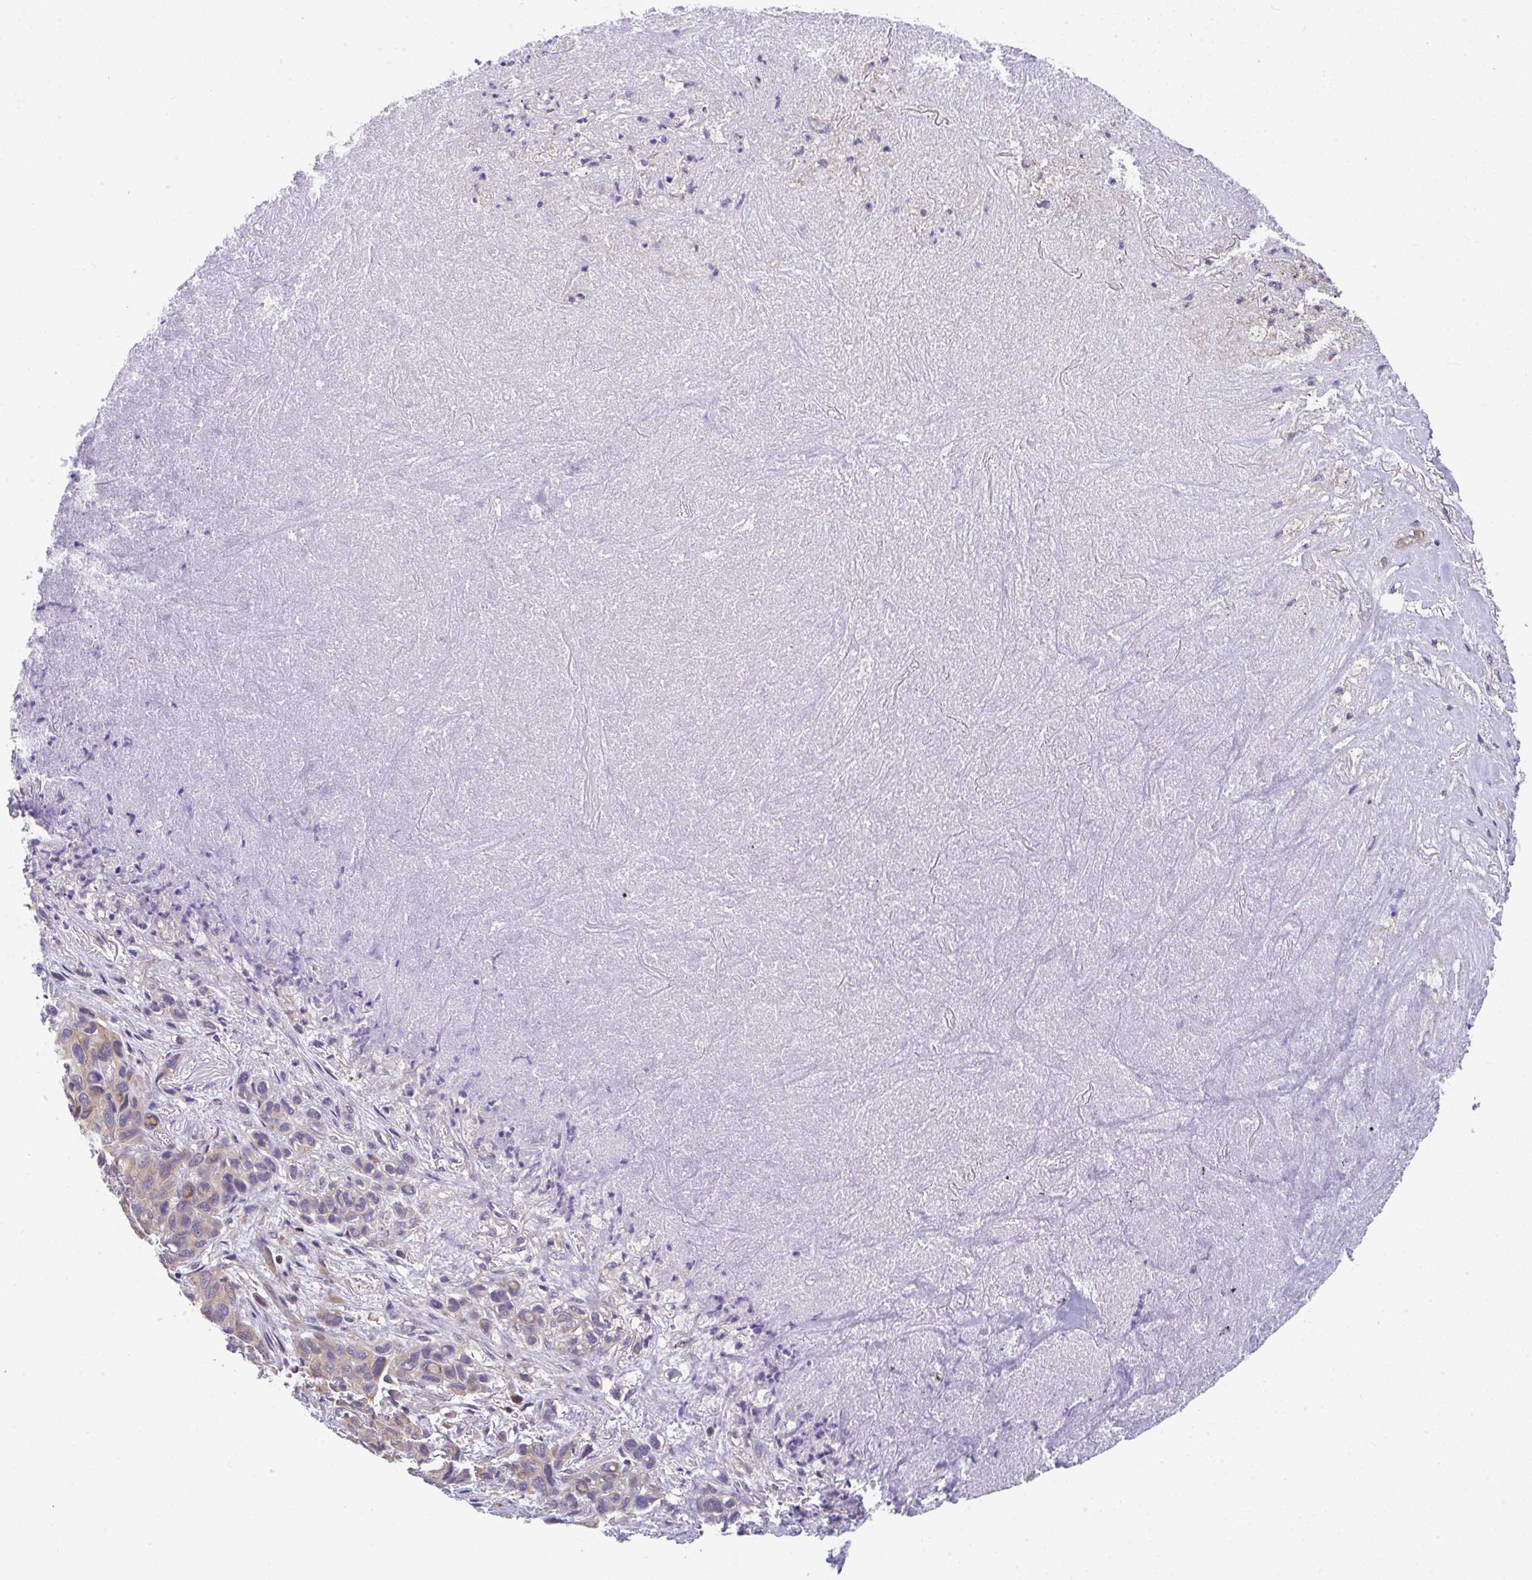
{"staining": {"intensity": "weak", "quantity": ">75%", "location": "cytoplasmic/membranous"}, "tissue": "melanoma", "cell_type": "Tumor cells", "image_type": "cancer", "snomed": [{"axis": "morphology", "description": "Malignant melanoma, Metastatic site"}, {"axis": "topography", "description": "Lung"}], "caption": "Immunohistochemistry (IHC) staining of melanoma, which displays low levels of weak cytoplasmic/membranous positivity in approximately >75% of tumor cells indicating weak cytoplasmic/membranous protein staining. The staining was performed using DAB (brown) for protein detection and nuclei were counterstained in hematoxylin (blue).", "gene": "ZNF696", "patient": {"sex": "male", "age": 48}}